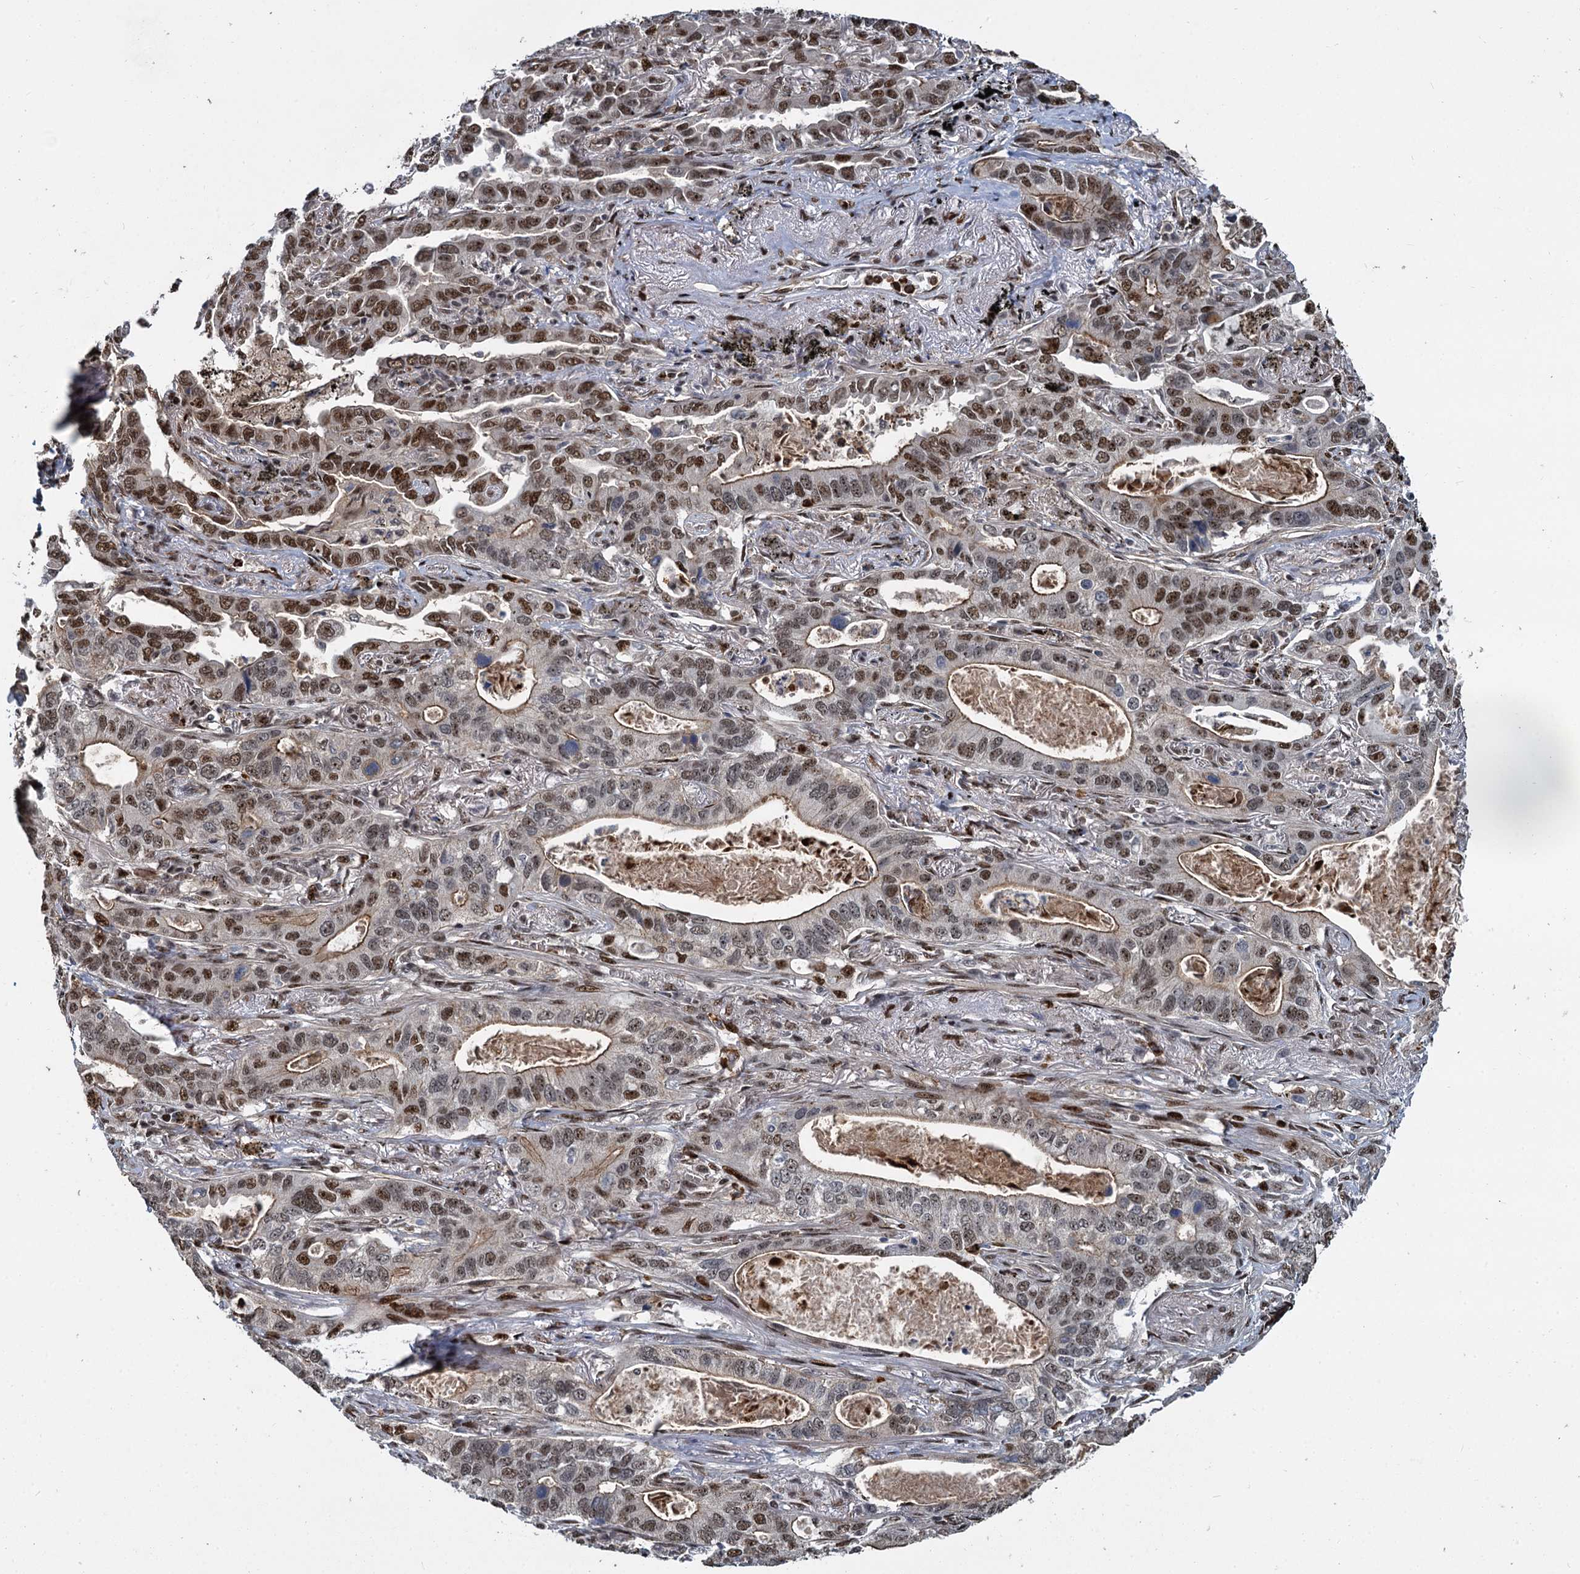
{"staining": {"intensity": "moderate", "quantity": ">75%", "location": "cytoplasmic/membranous,nuclear"}, "tissue": "lung cancer", "cell_type": "Tumor cells", "image_type": "cancer", "snomed": [{"axis": "morphology", "description": "Adenocarcinoma, NOS"}, {"axis": "topography", "description": "Lung"}], "caption": "Immunohistochemical staining of human adenocarcinoma (lung) displays medium levels of moderate cytoplasmic/membranous and nuclear protein positivity in approximately >75% of tumor cells. (DAB IHC, brown staining for protein, blue staining for nuclei).", "gene": "ANKRD49", "patient": {"sex": "male", "age": 67}}